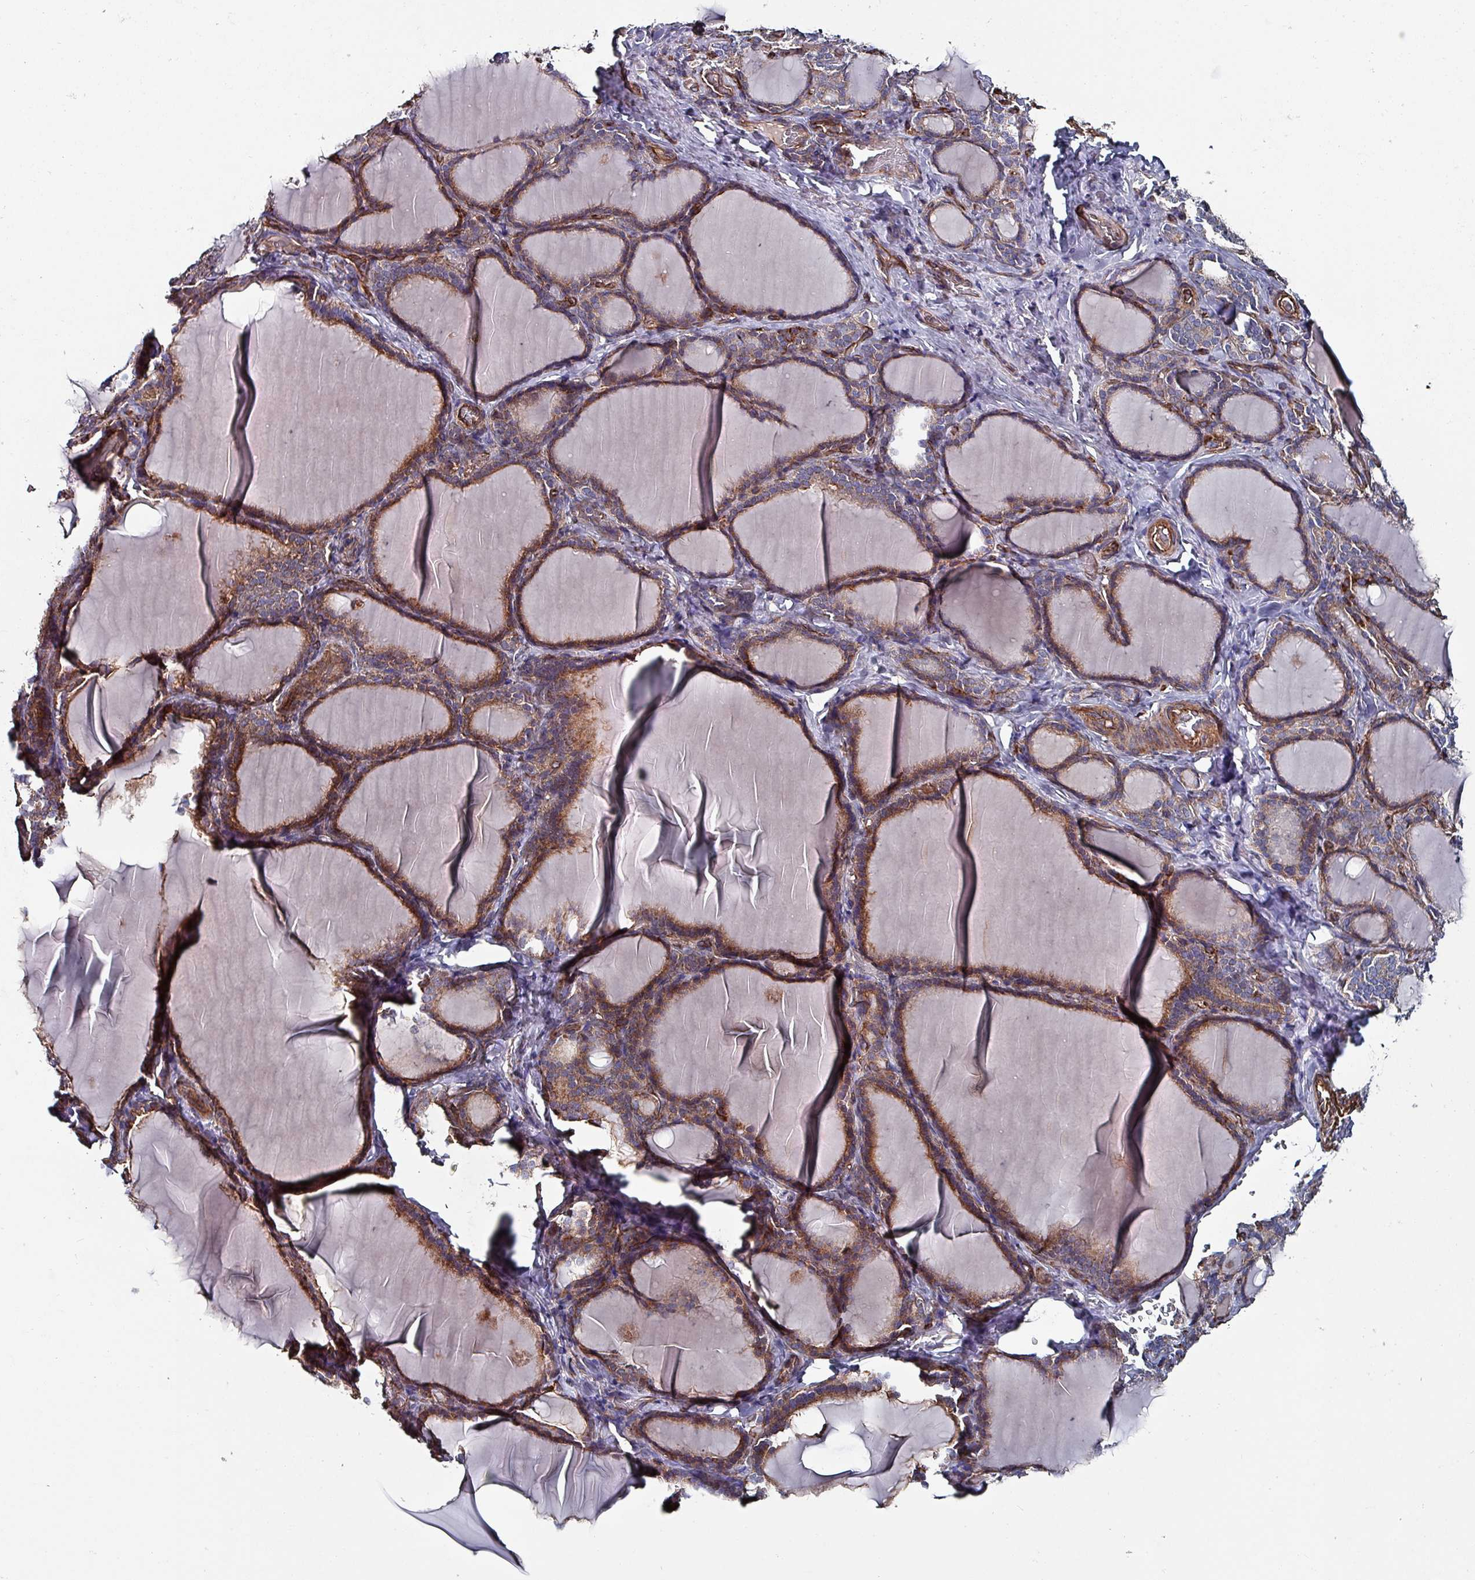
{"staining": {"intensity": "moderate", "quantity": ">75%", "location": "cytoplasmic/membranous"}, "tissue": "thyroid gland", "cell_type": "Glandular cells", "image_type": "normal", "snomed": [{"axis": "morphology", "description": "Normal tissue, NOS"}, {"axis": "topography", "description": "Thyroid gland"}], "caption": "Immunohistochemistry (IHC) photomicrograph of unremarkable human thyroid gland stained for a protein (brown), which reveals medium levels of moderate cytoplasmic/membranous positivity in about >75% of glandular cells.", "gene": "ANO10", "patient": {"sex": "female", "age": 31}}